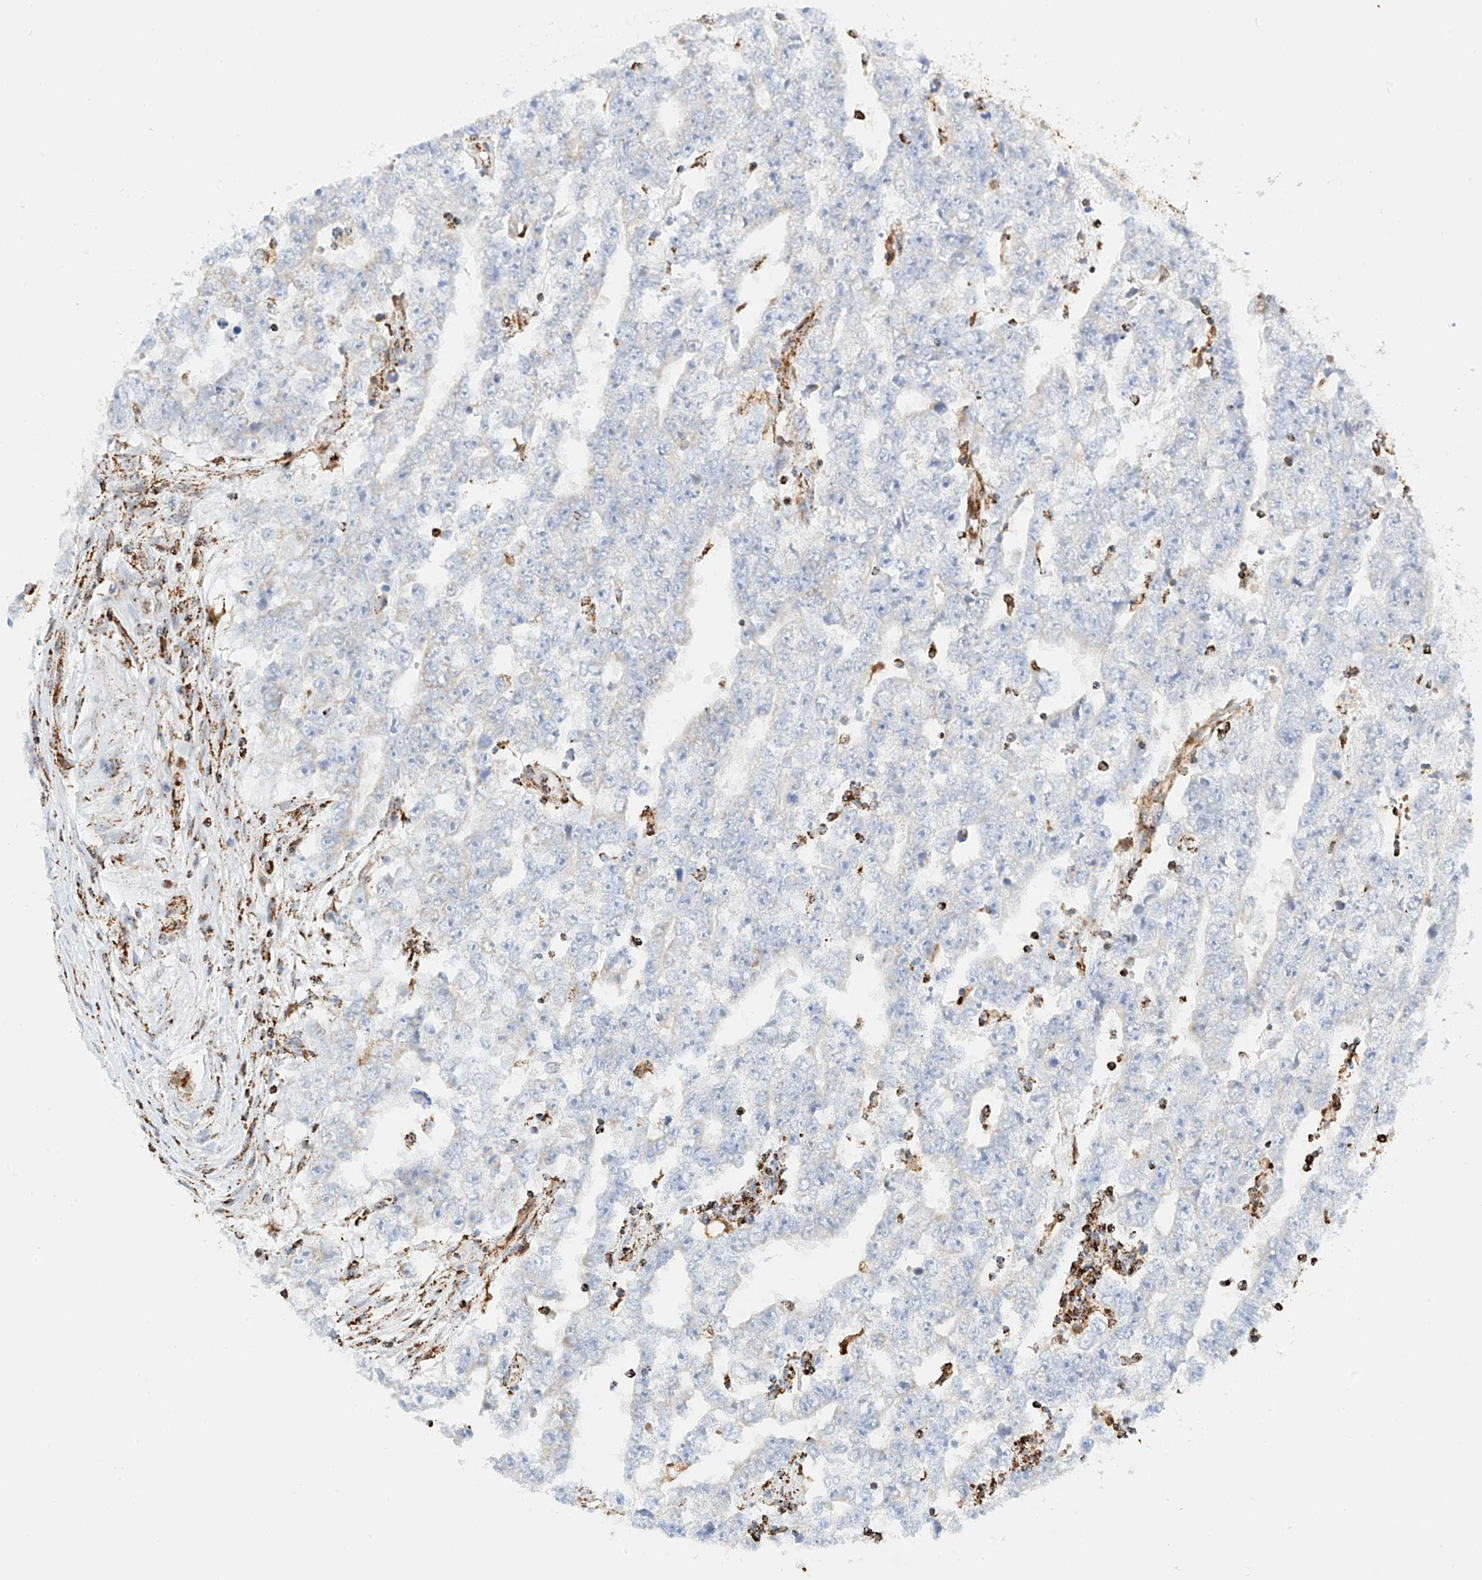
{"staining": {"intensity": "negative", "quantity": "none", "location": "none"}, "tissue": "testis cancer", "cell_type": "Tumor cells", "image_type": "cancer", "snomed": [{"axis": "morphology", "description": "Carcinoma, Embryonal, NOS"}, {"axis": "topography", "description": "Testis"}], "caption": "Immunohistochemistry (IHC) photomicrograph of neoplastic tissue: testis embryonal carcinoma stained with DAB displays no significant protein expression in tumor cells.", "gene": "PPA2", "patient": {"sex": "male", "age": 25}}